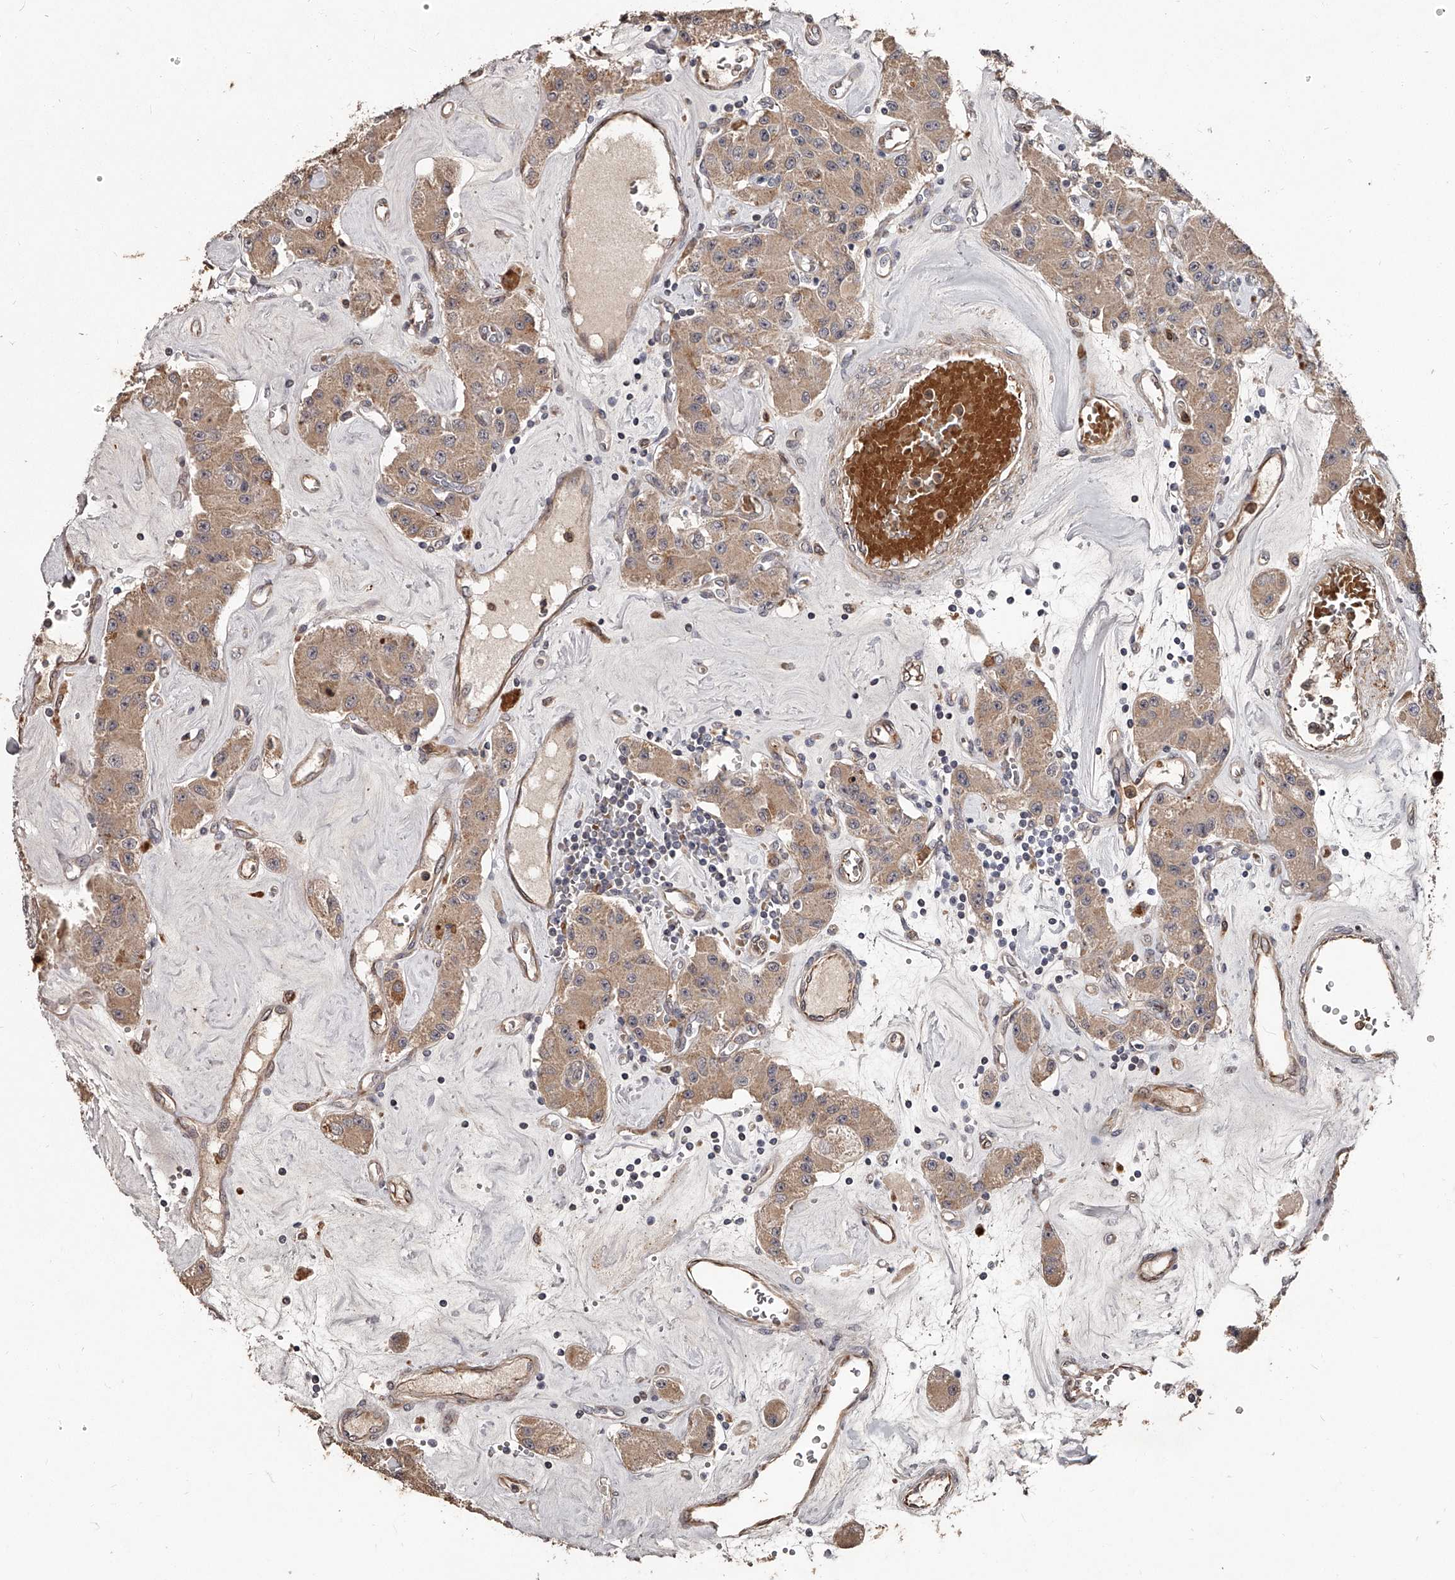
{"staining": {"intensity": "weak", "quantity": ">75%", "location": "cytoplasmic/membranous"}, "tissue": "carcinoid", "cell_type": "Tumor cells", "image_type": "cancer", "snomed": [{"axis": "morphology", "description": "Carcinoid, malignant, NOS"}, {"axis": "topography", "description": "Pancreas"}], "caption": "High-magnification brightfield microscopy of carcinoid stained with DAB (3,3'-diaminobenzidine) (brown) and counterstained with hematoxylin (blue). tumor cells exhibit weak cytoplasmic/membranous staining is identified in about>75% of cells.", "gene": "URGCP", "patient": {"sex": "male", "age": 41}}